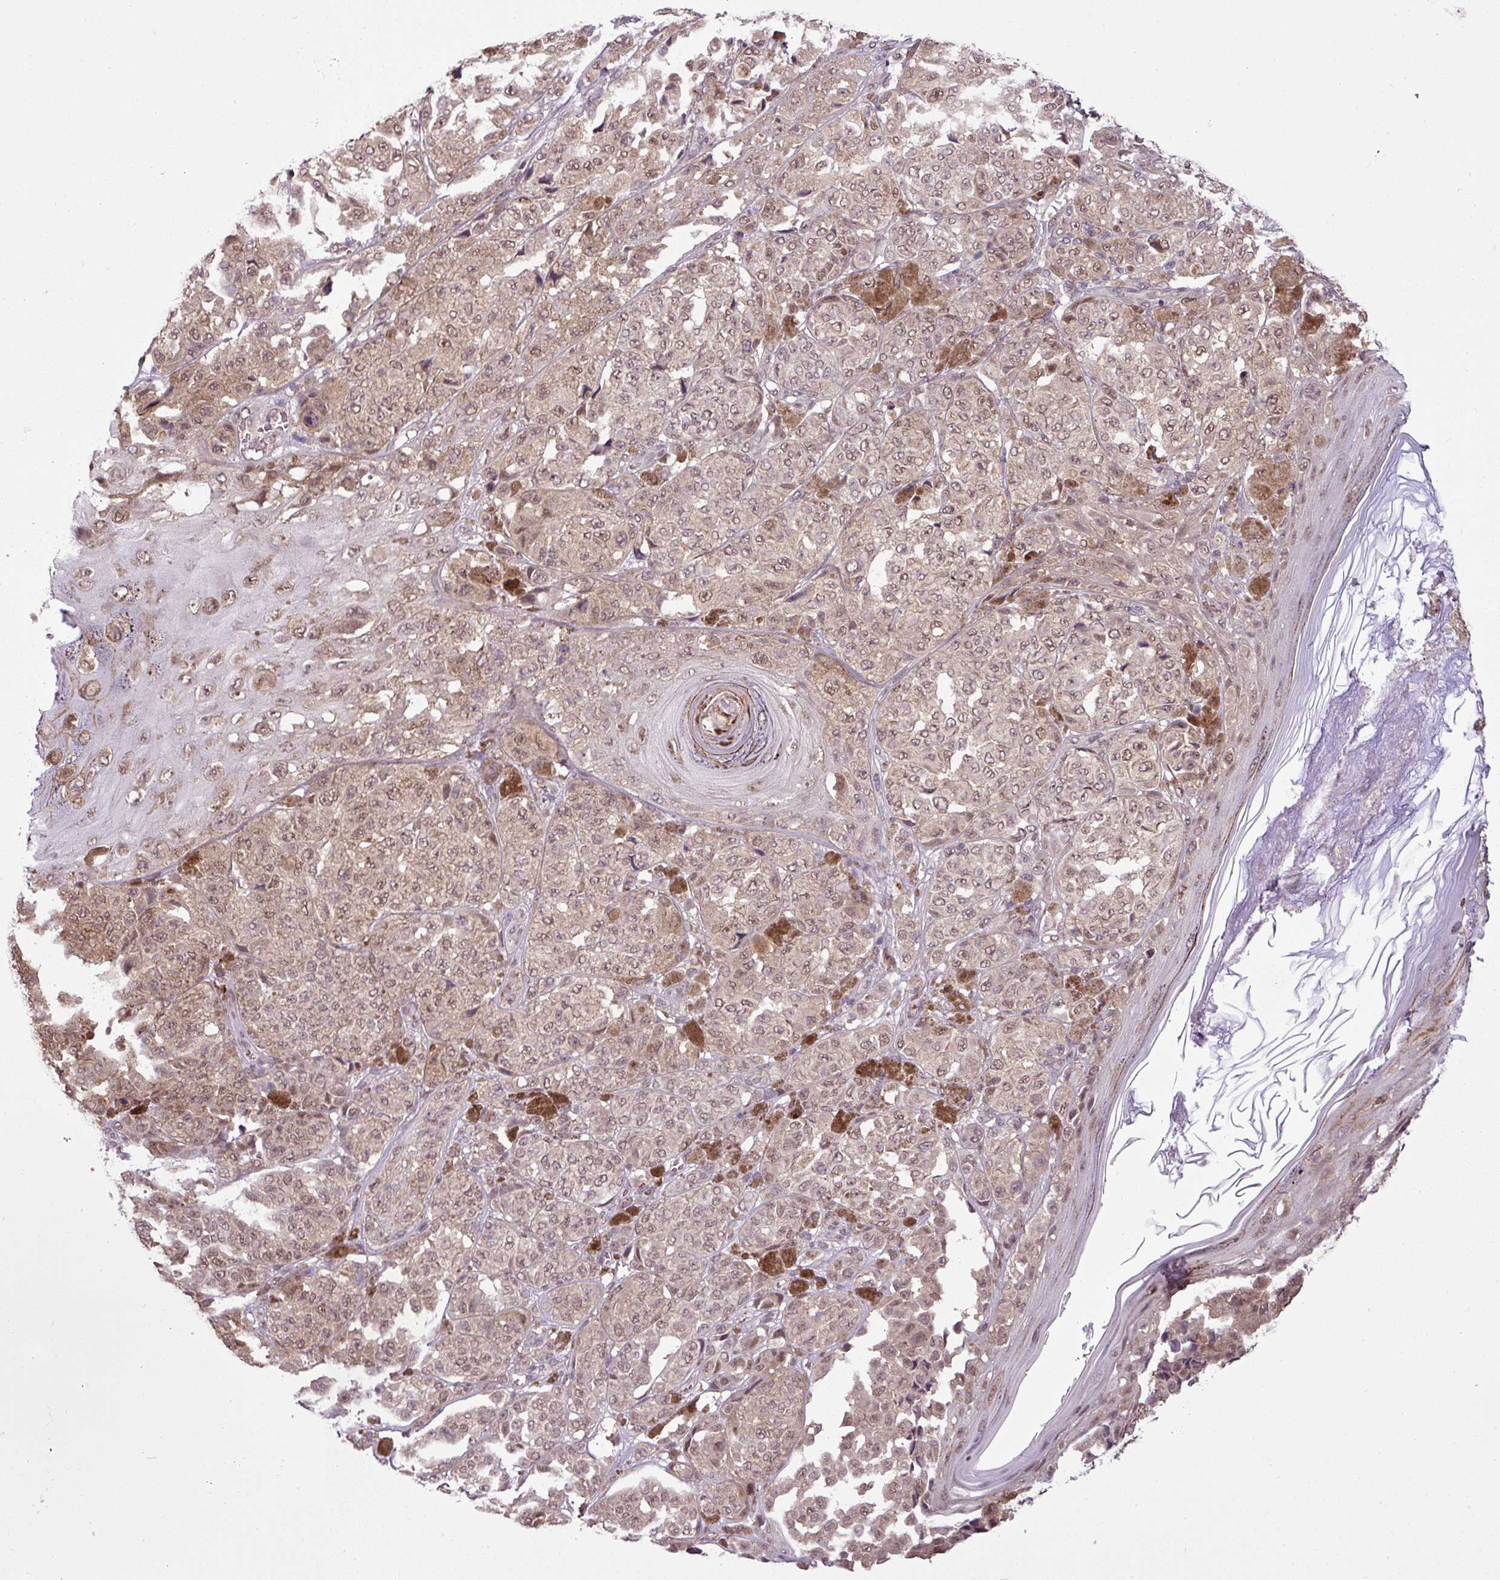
{"staining": {"intensity": "moderate", "quantity": ">75%", "location": "nuclear"}, "tissue": "melanoma", "cell_type": "Tumor cells", "image_type": "cancer", "snomed": [{"axis": "morphology", "description": "Malignant melanoma, NOS"}, {"axis": "topography", "description": "Skin"}], "caption": "IHC photomicrograph of melanoma stained for a protein (brown), which demonstrates medium levels of moderate nuclear positivity in approximately >75% of tumor cells.", "gene": "MFHAS1", "patient": {"sex": "male", "age": 42}}